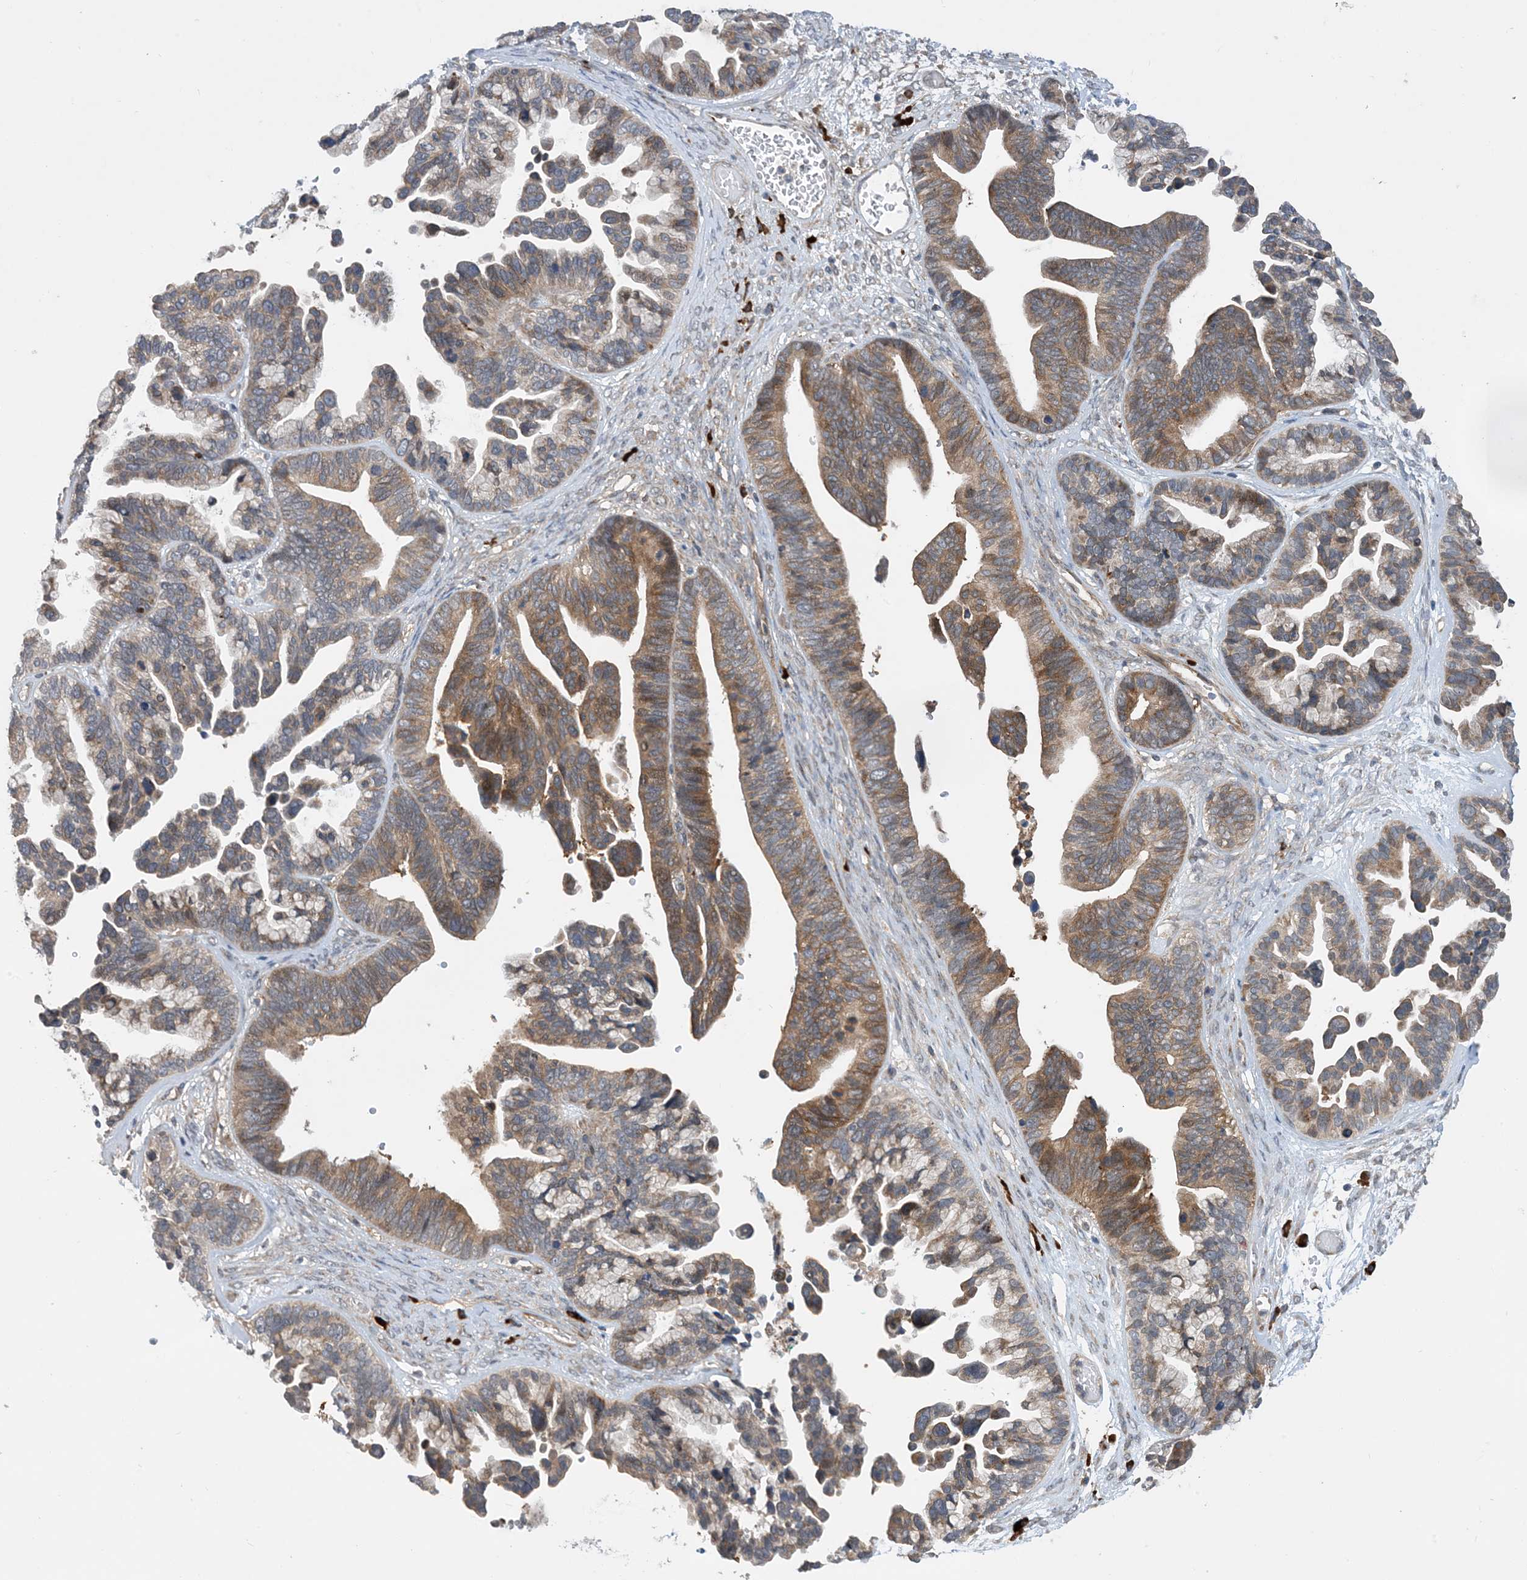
{"staining": {"intensity": "moderate", "quantity": ">75%", "location": "cytoplasmic/membranous"}, "tissue": "ovarian cancer", "cell_type": "Tumor cells", "image_type": "cancer", "snomed": [{"axis": "morphology", "description": "Cystadenocarcinoma, serous, NOS"}, {"axis": "topography", "description": "Ovary"}], "caption": "Protein expression analysis of ovarian cancer shows moderate cytoplasmic/membranous staining in about >75% of tumor cells.", "gene": "PHOSPHO2", "patient": {"sex": "female", "age": 56}}